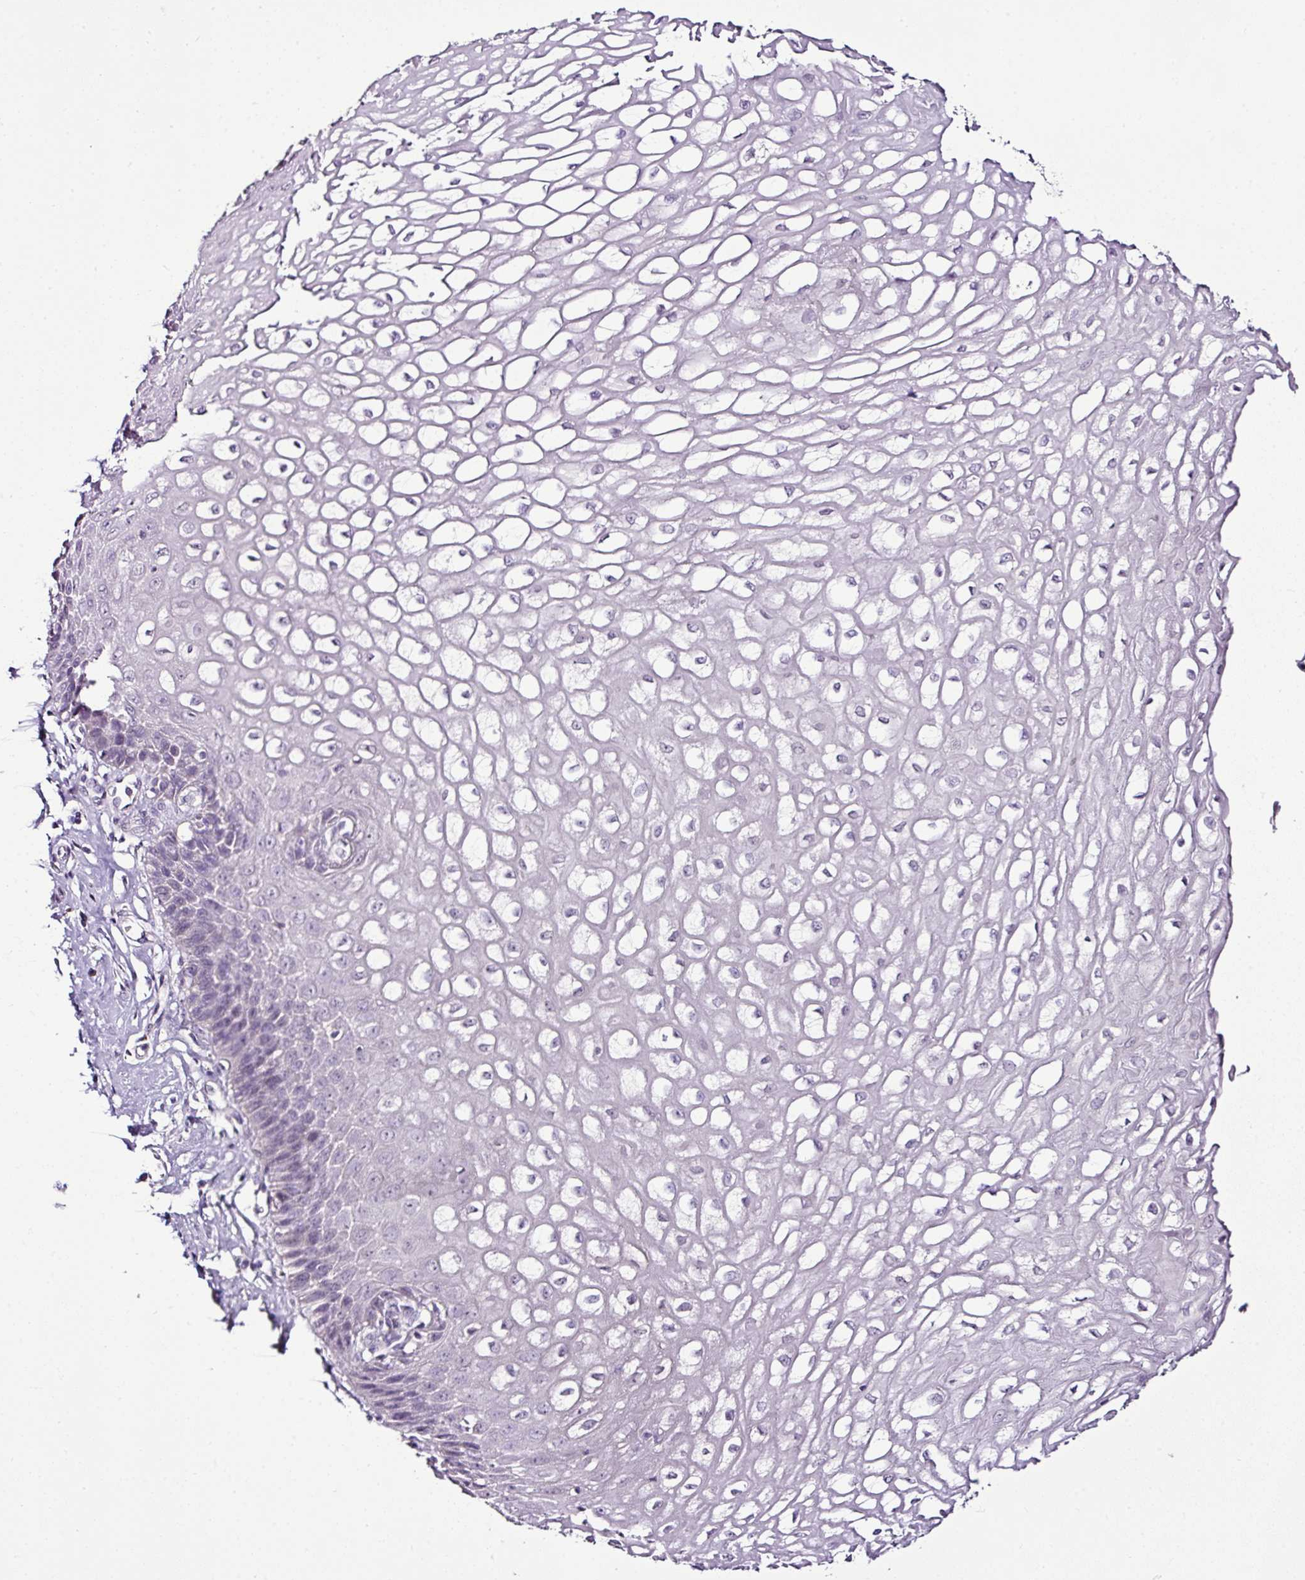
{"staining": {"intensity": "negative", "quantity": "none", "location": "none"}, "tissue": "esophagus", "cell_type": "Squamous epithelial cells", "image_type": "normal", "snomed": [{"axis": "morphology", "description": "Normal tissue, NOS"}, {"axis": "topography", "description": "Esophagus"}], "caption": "Immunohistochemical staining of normal human esophagus demonstrates no significant positivity in squamous epithelial cells. (Stains: DAB immunohistochemistry (IHC) with hematoxylin counter stain, Microscopy: brightfield microscopy at high magnification).", "gene": "ESR1", "patient": {"sex": "male", "age": 67}}